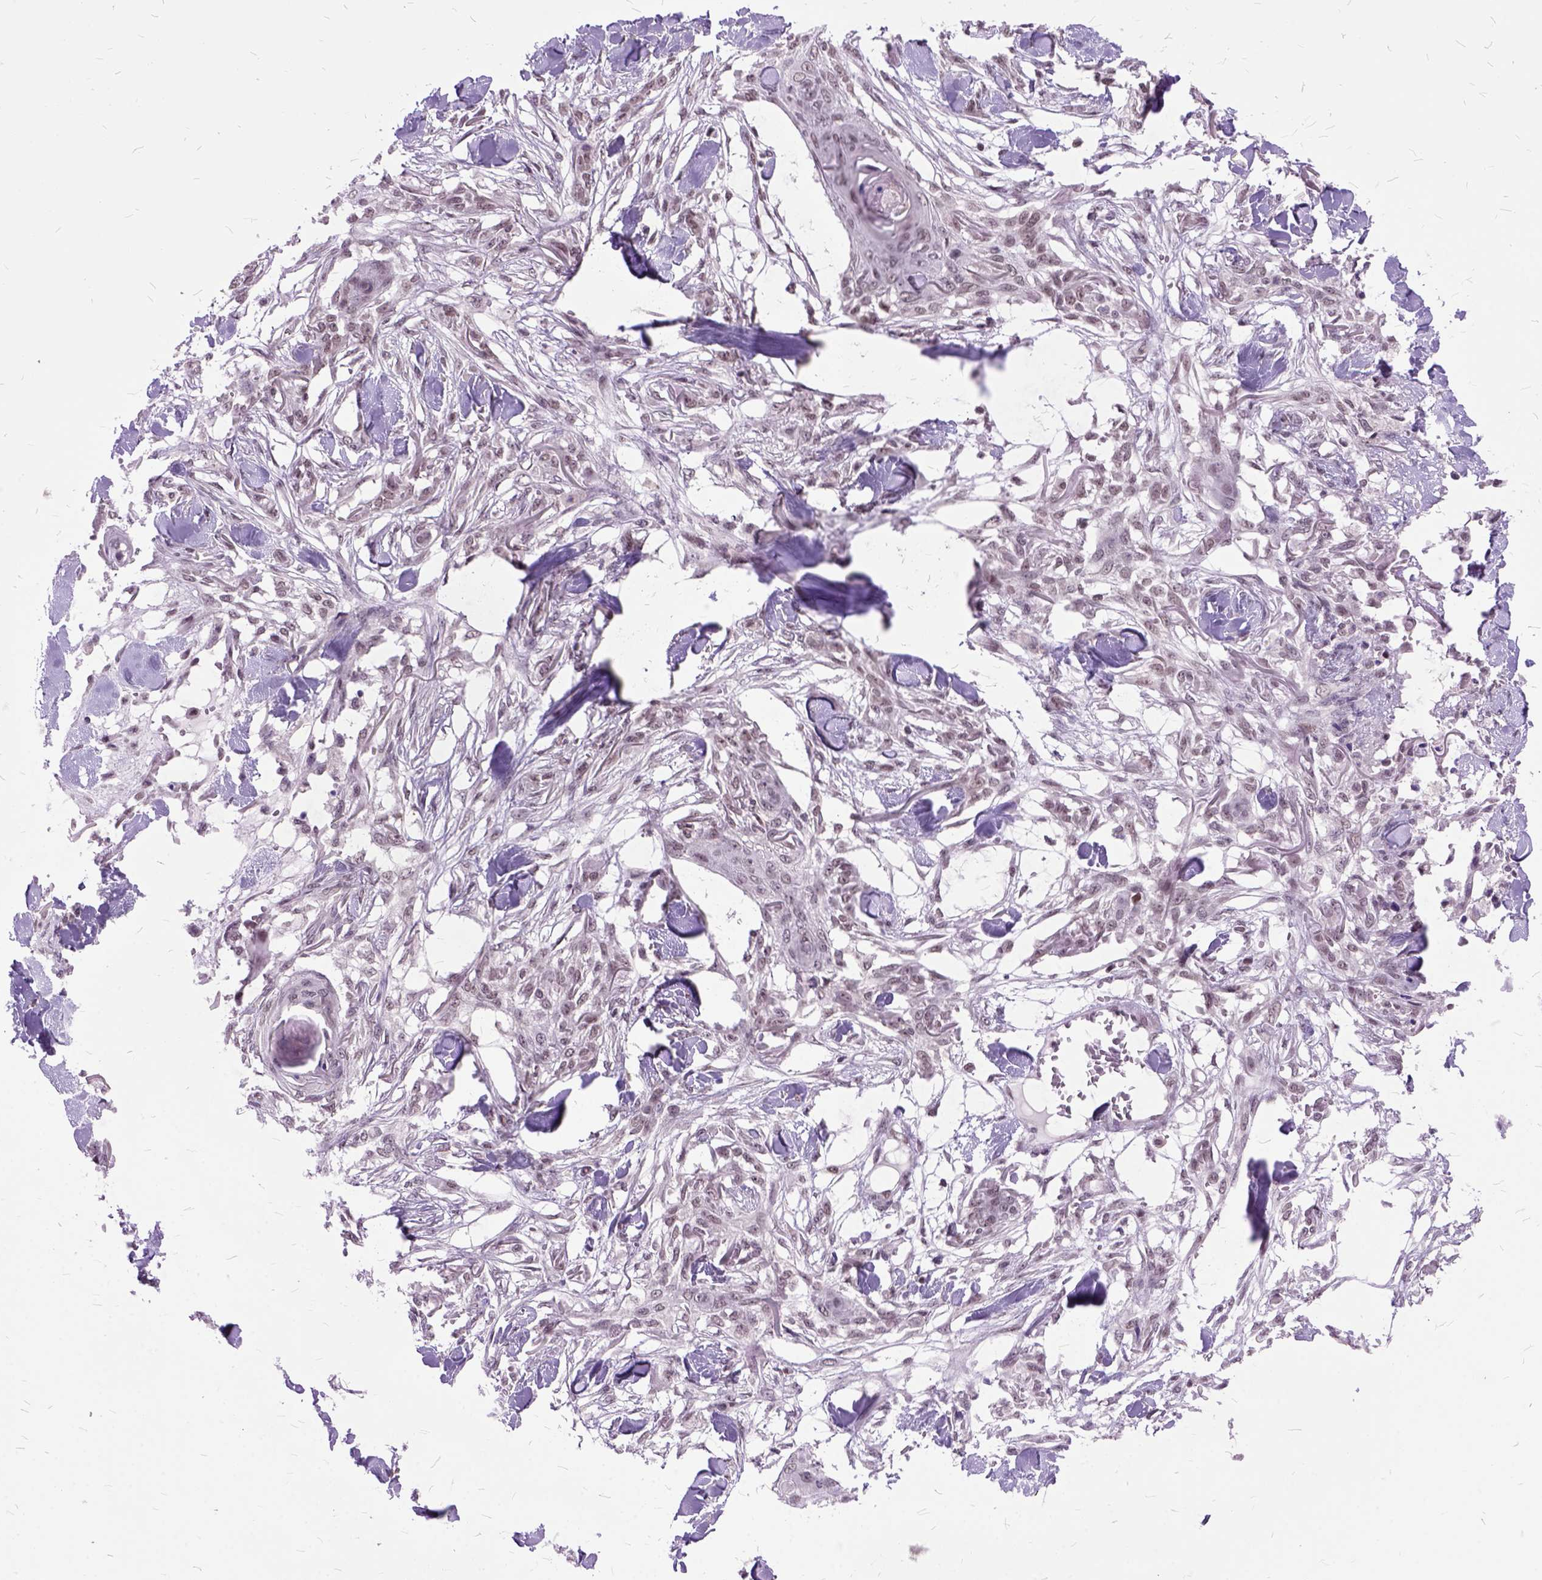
{"staining": {"intensity": "weak", "quantity": ">75%", "location": "nuclear"}, "tissue": "skin cancer", "cell_type": "Tumor cells", "image_type": "cancer", "snomed": [{"axis": "morphology", "description": "Squamous cell carcinoma, NOS"}, {"axis": "topography", "description": "Skin"}], "caption": "A histopathology image of skin cancer (squamous cell carcinoma) stained for a protein demonstrates weak nuclear brown staining in tumor cells.", "gene": "ORC5", "patient": {"sex": "female", "age": 59}}